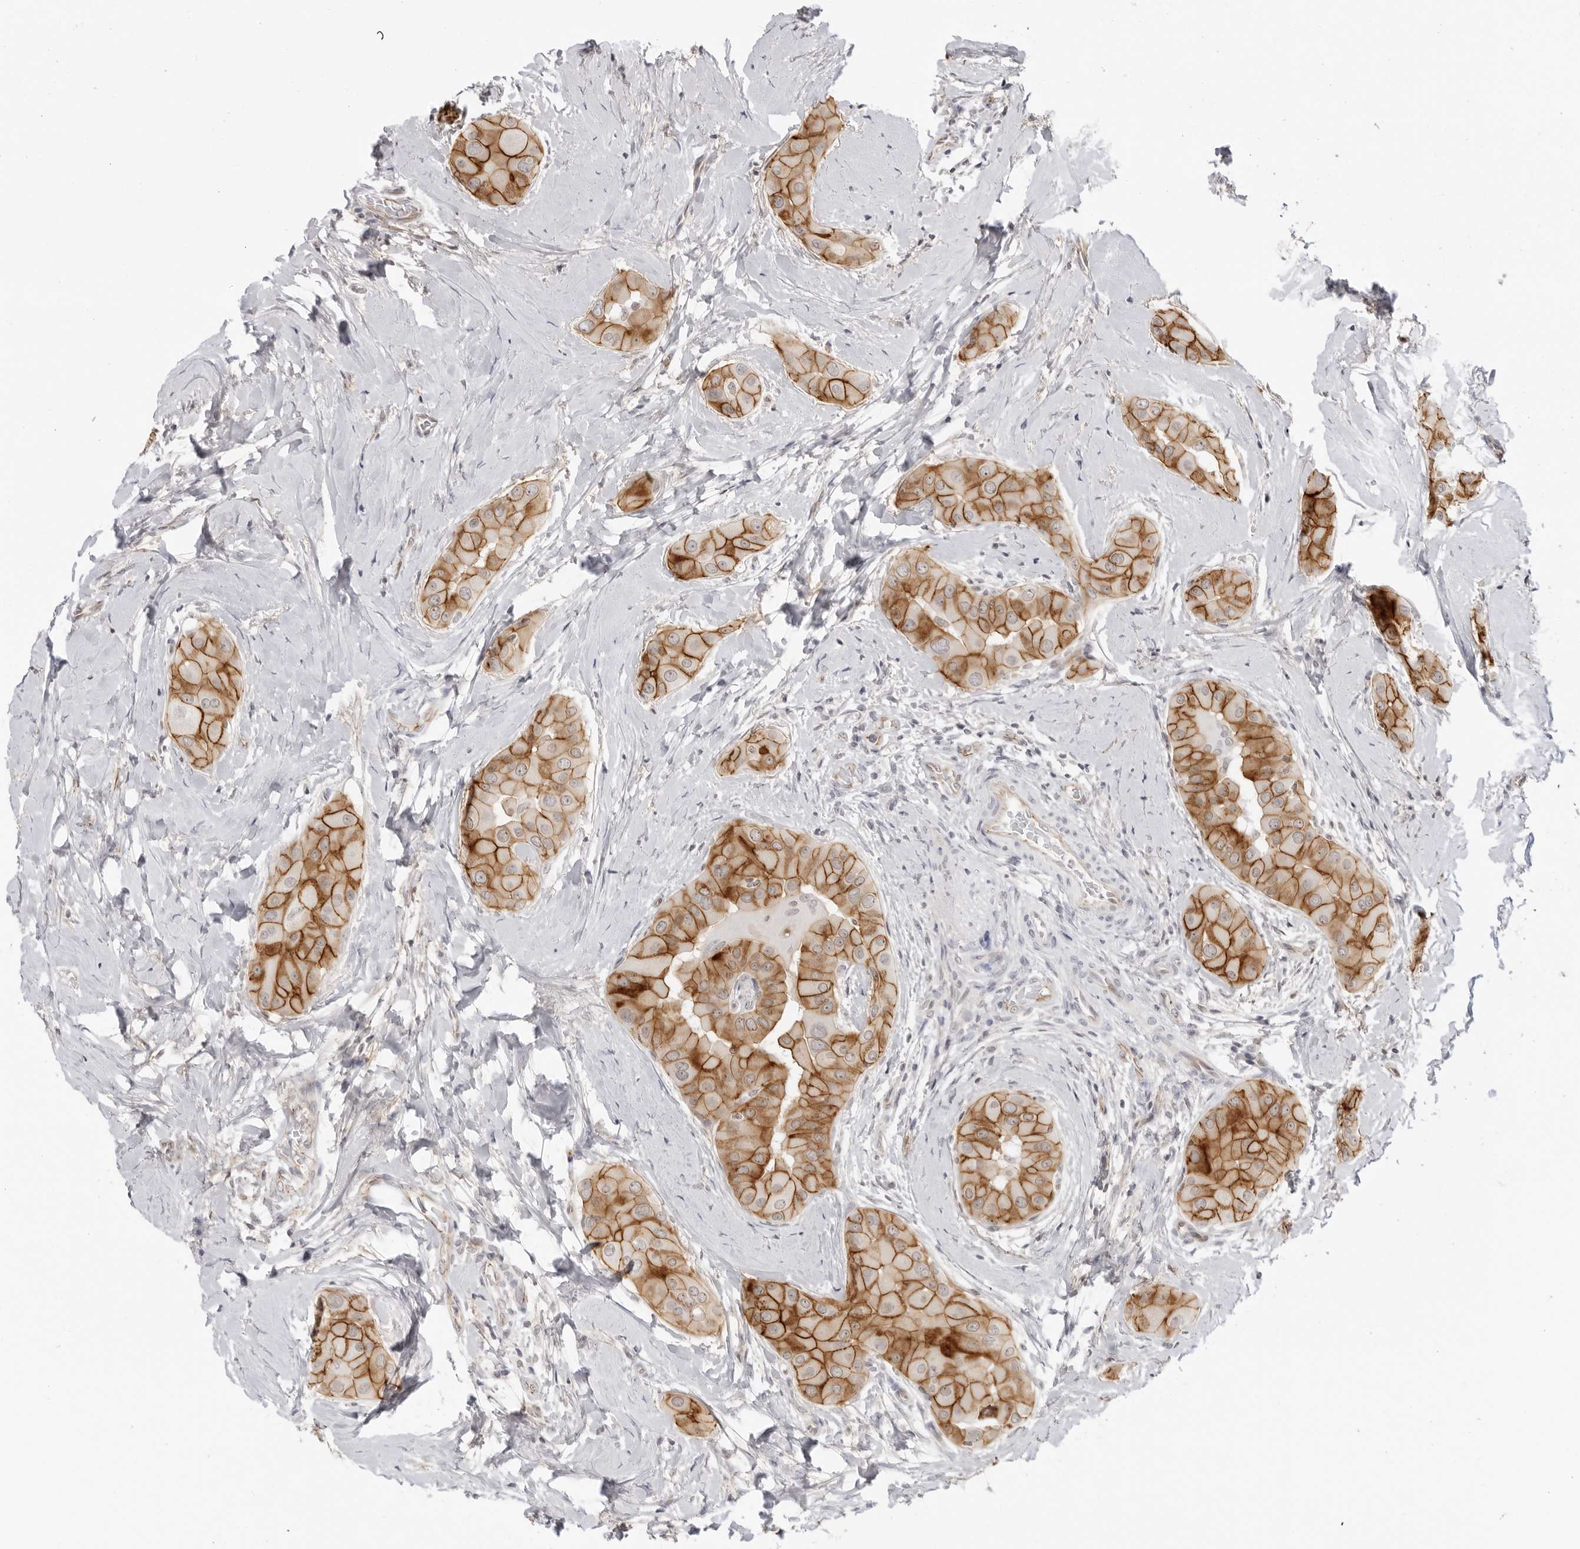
{"staining": {"intensity": "strong", "quantity": ">75%", "location": "cytoplasmic/membranous"}, "tissue": "thyroid cancer", "cell_type": "Tumor cells", "image_type": "cancer", "snomed": [{"axis": "morphology", "description": "Papillary adenocarcinoma, NOS"}, {"axis": "topography", "description": "Thyroid gland"}], "caption": "Human thyroid cancer (papillary adenocarcinoma) stained with a brown dye exhibits strong cytoplasmic/membranous positive positivity in approximately >75% of tumor cells.", "gene": "TRAPPC3", "patient": {"sex": "male", "age": 33}}